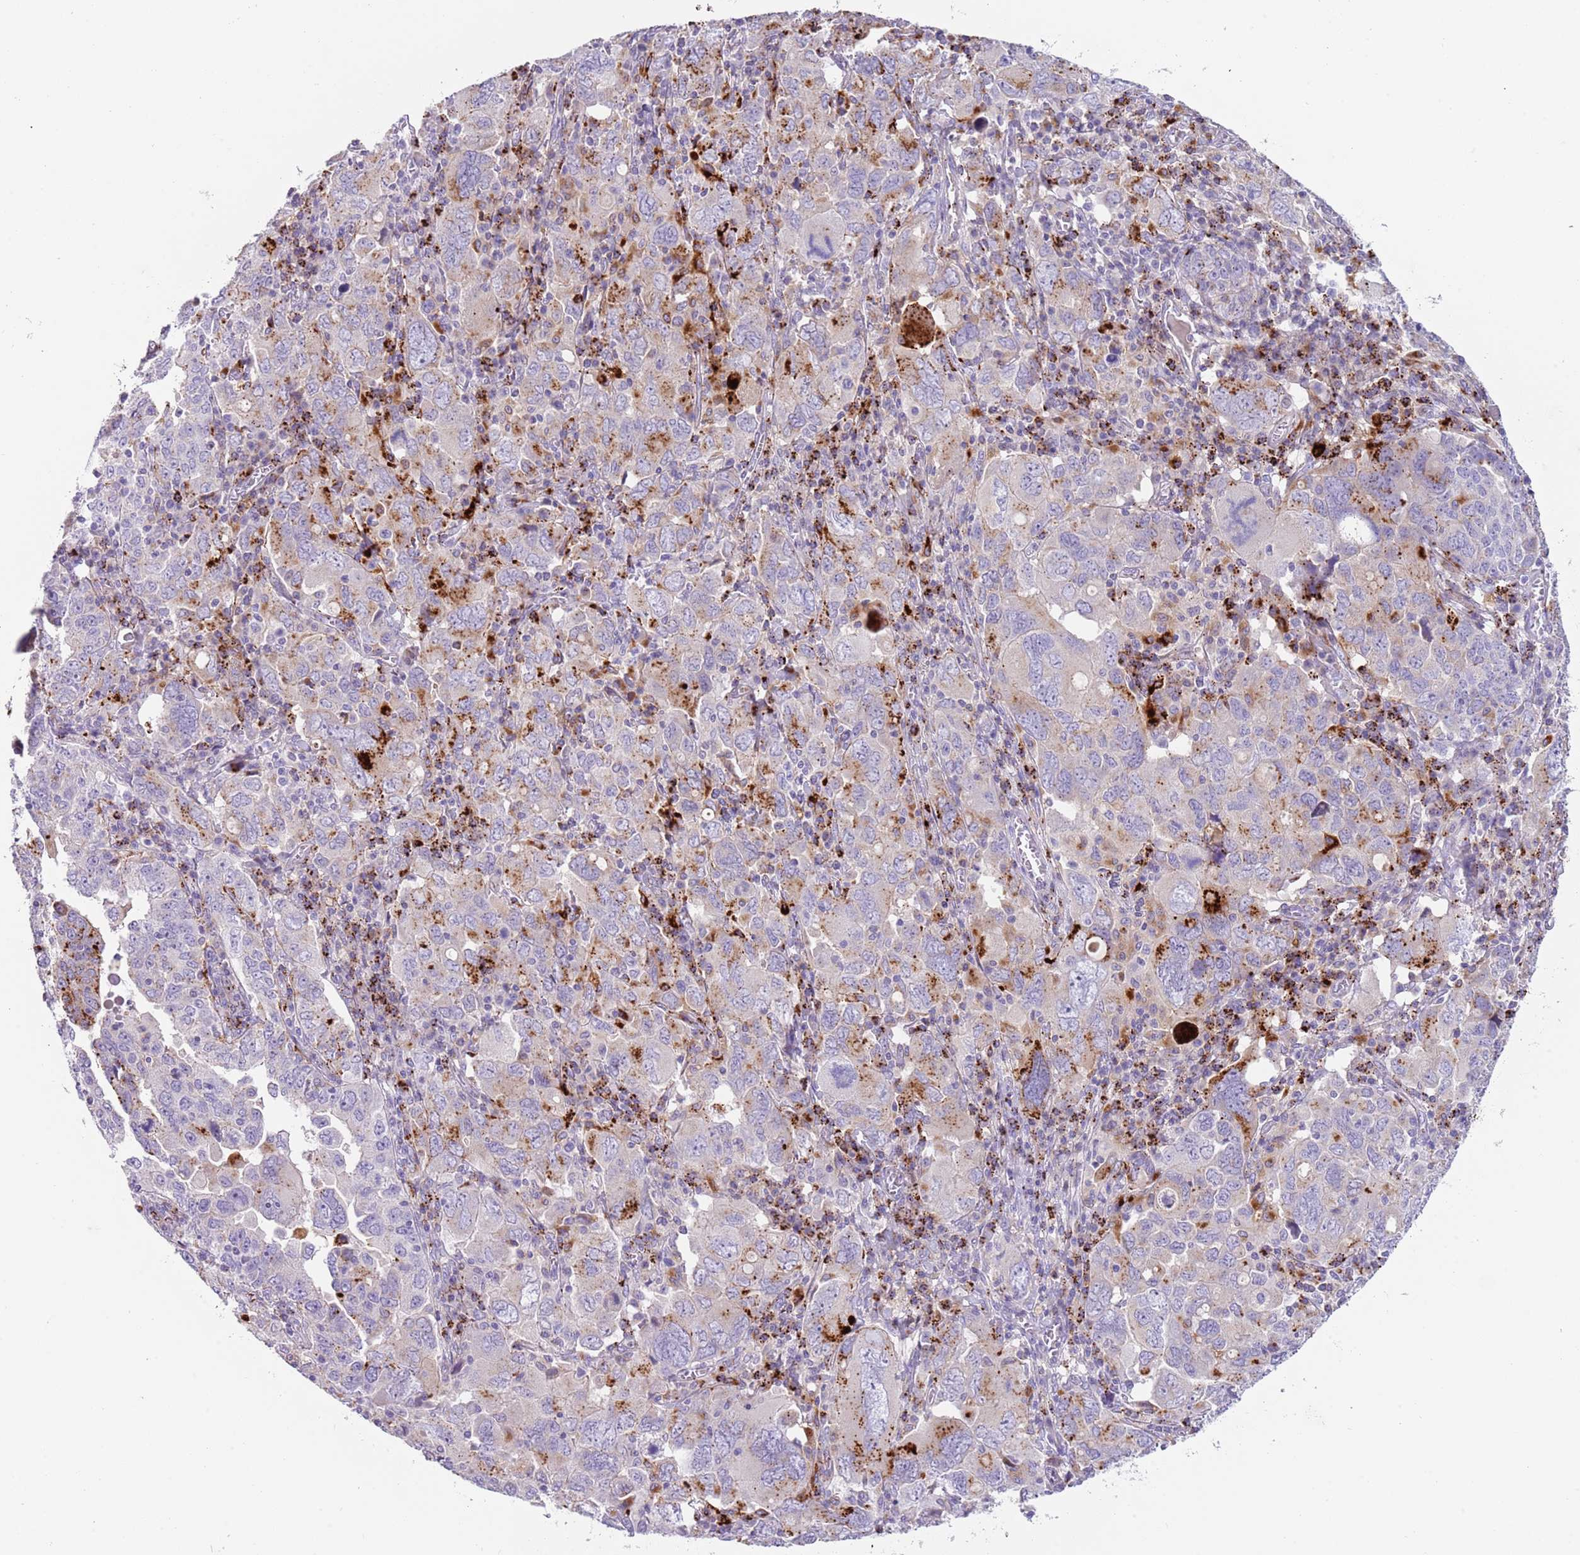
{"staining": {"intensity": "strong", "quantity": "<25%", "location": "cytoplasmic/membranous"}, "tissue": "ovarian cancer", "cell_type": "Tumor cells", "image_type": "cancer", "snomed": [{"axis": "morphology", "description": "Carcinoma, endometroid"}, {"axis": "topography", "description": "Ovary"}], "caption": "Ovarian cancer (endometroid carcinoma) stained with DAB immunohistochemistry exhibits medium levels of strong cytoplasmic/membranous positivity in approximately <25% of tumor cells. (Stains: DAB (3,3'-diaminobenzidine) in brown, nuclei in blue, Microscopy: brightfield microscopy at high magnification).", "gene": "LRRN3", "patient": {"sex": "female", "age": 62}}